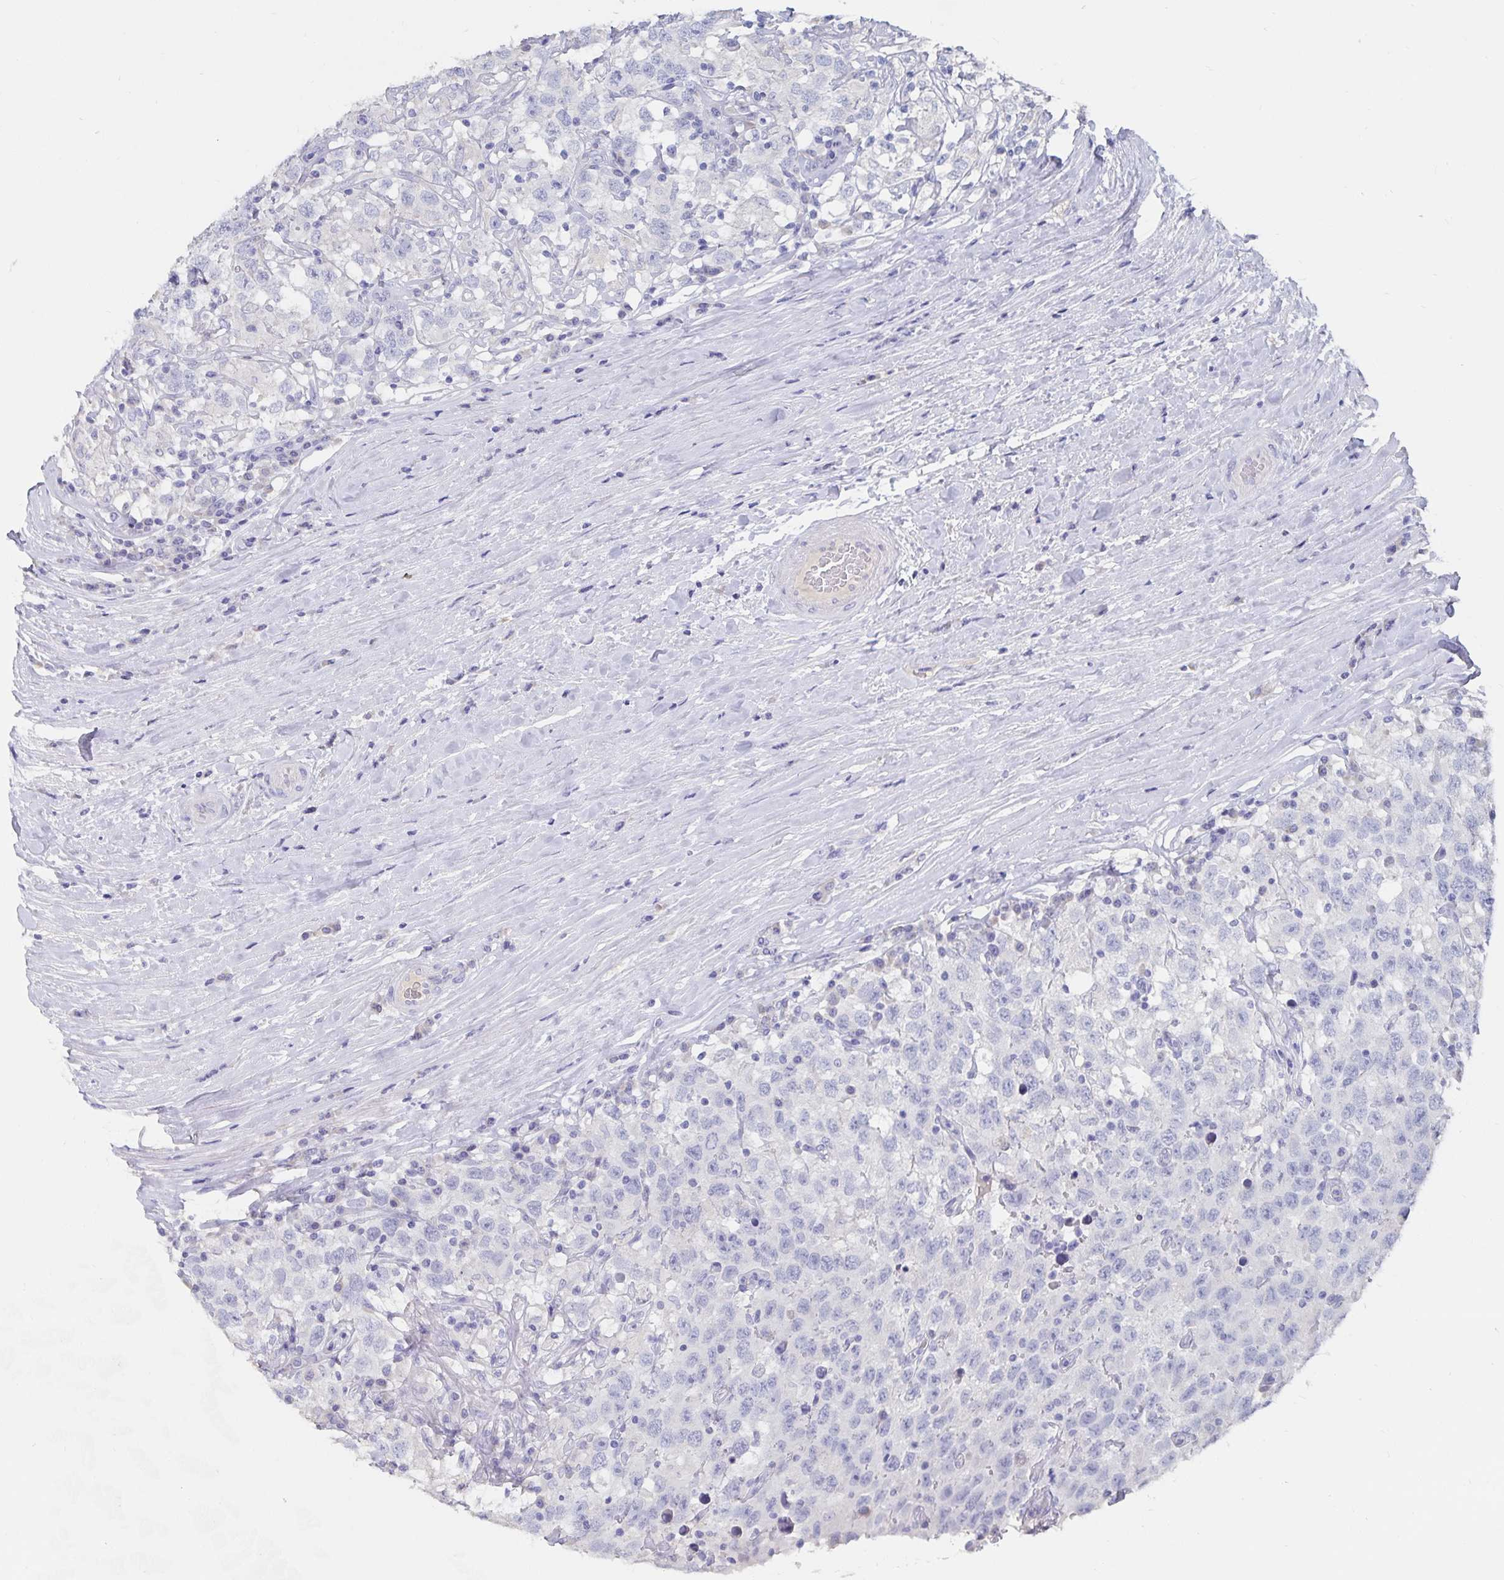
{"staining": {"intensity": "negative", "quantity": "none", "location": "none"}, "tissue": "testis cancer", "cell_type": "Tumor cells", "image_type": "cancer", "snomed": [{"axis": "morphology", "description": "Seminoma, NOS"}, {"axis": "topography", "description": "Testis"}], "caption": "Immunohistochemical staining of human seminoma (testis) reveals no significant positivity in tumor cells.", "gene": "CFAP69", "patient": {"sex": "male", "age": 41}}